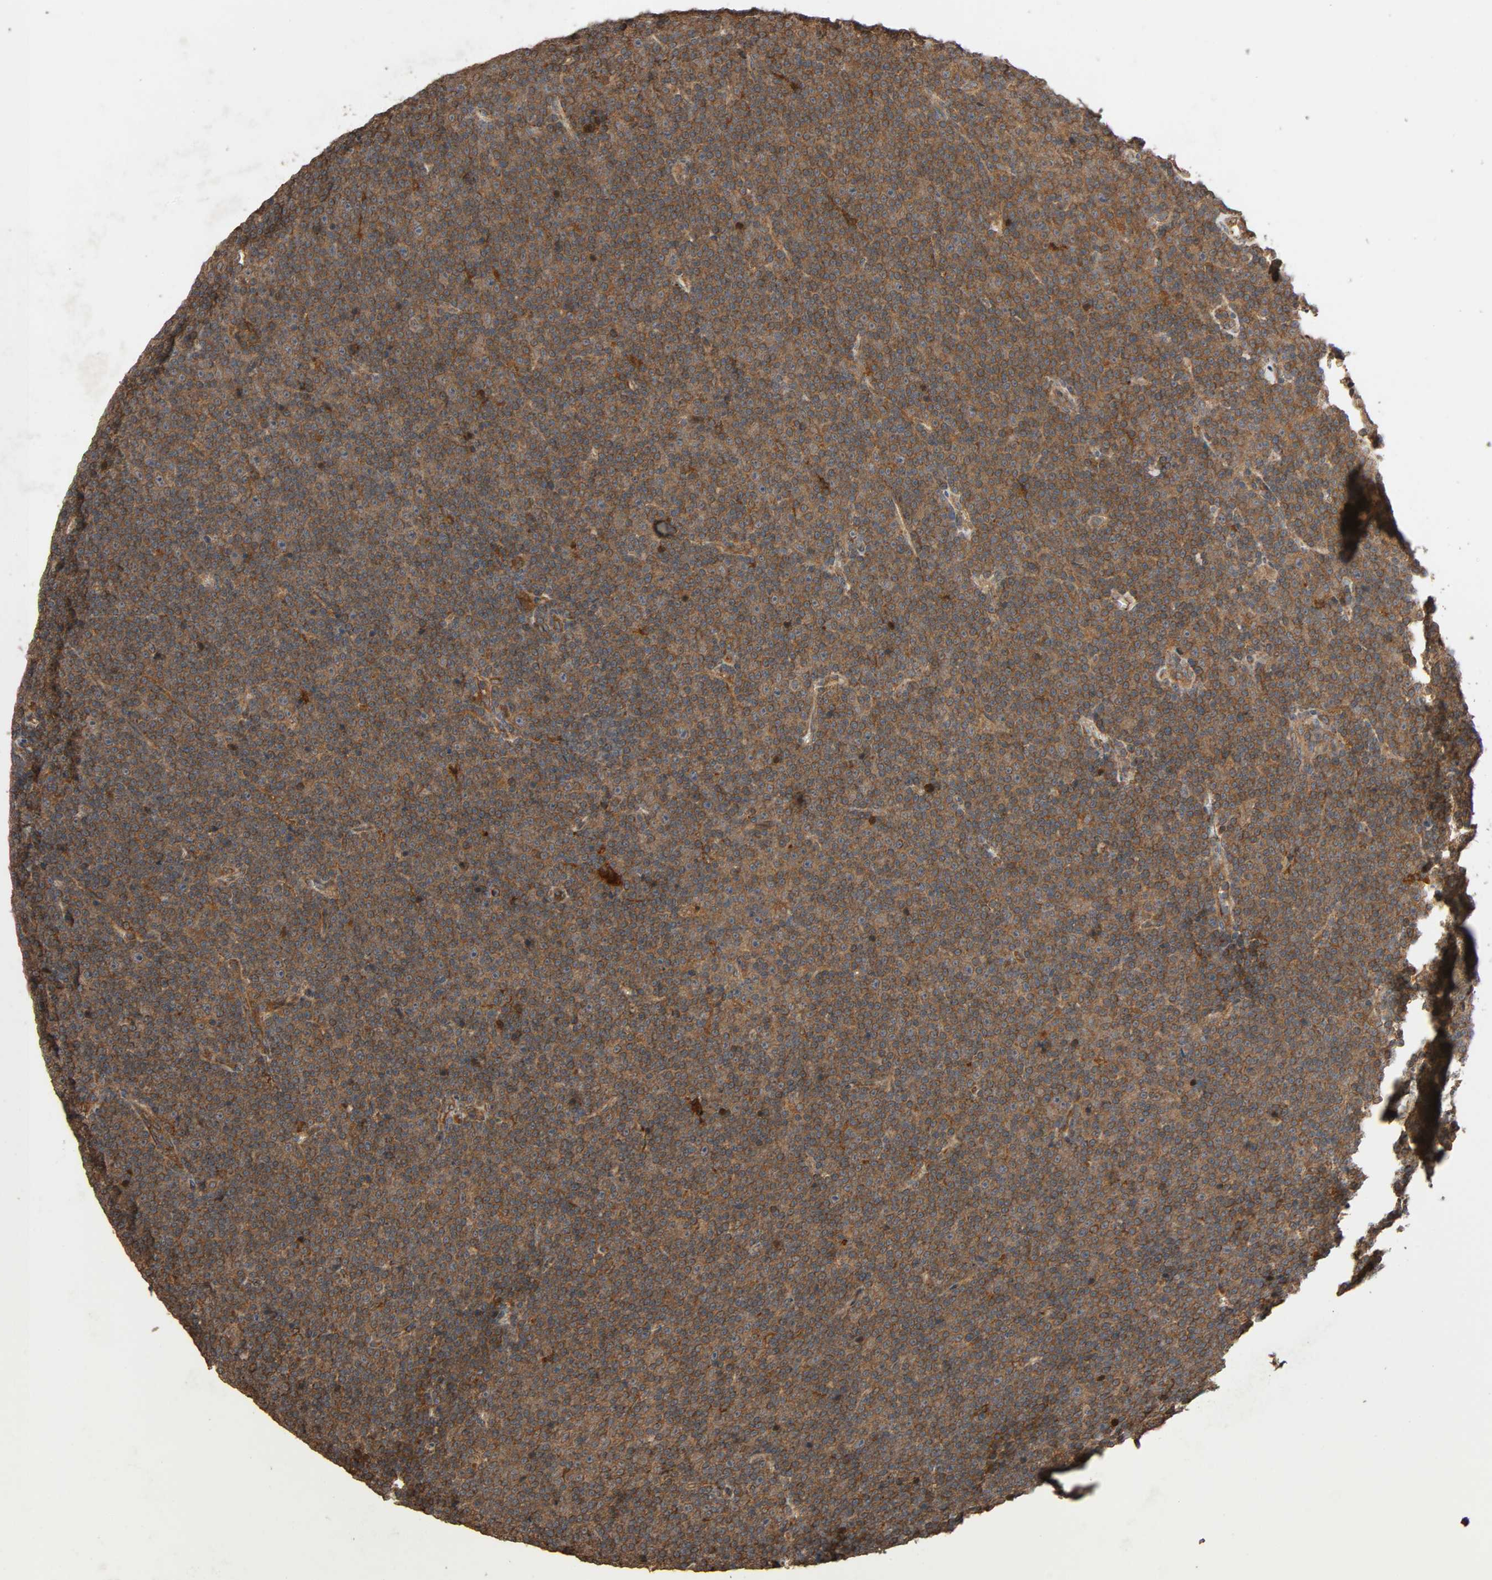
{"staining": {"intensity": "strong", "quantity": ">75%", "location": "cytoplasmic/membranous"}, "tissue": "lymphoma", "cell_type": "Tumor cells", "image_type": "cancer", "snomed": [{"axis": "morphology", "description": "Malignant lymphoma, non-Hodgkin's type, Low grade"}, {"axis": "topography", "description": "Lymph node"}], "caption": "Immunohistochemistry of human lymphoma demonstrates high levels of strong cytoplasmic/membranous staining in about >75% of tumor cells.", "gene": "MAP3K8", "patient": {"sex": "female", "age": 67}}